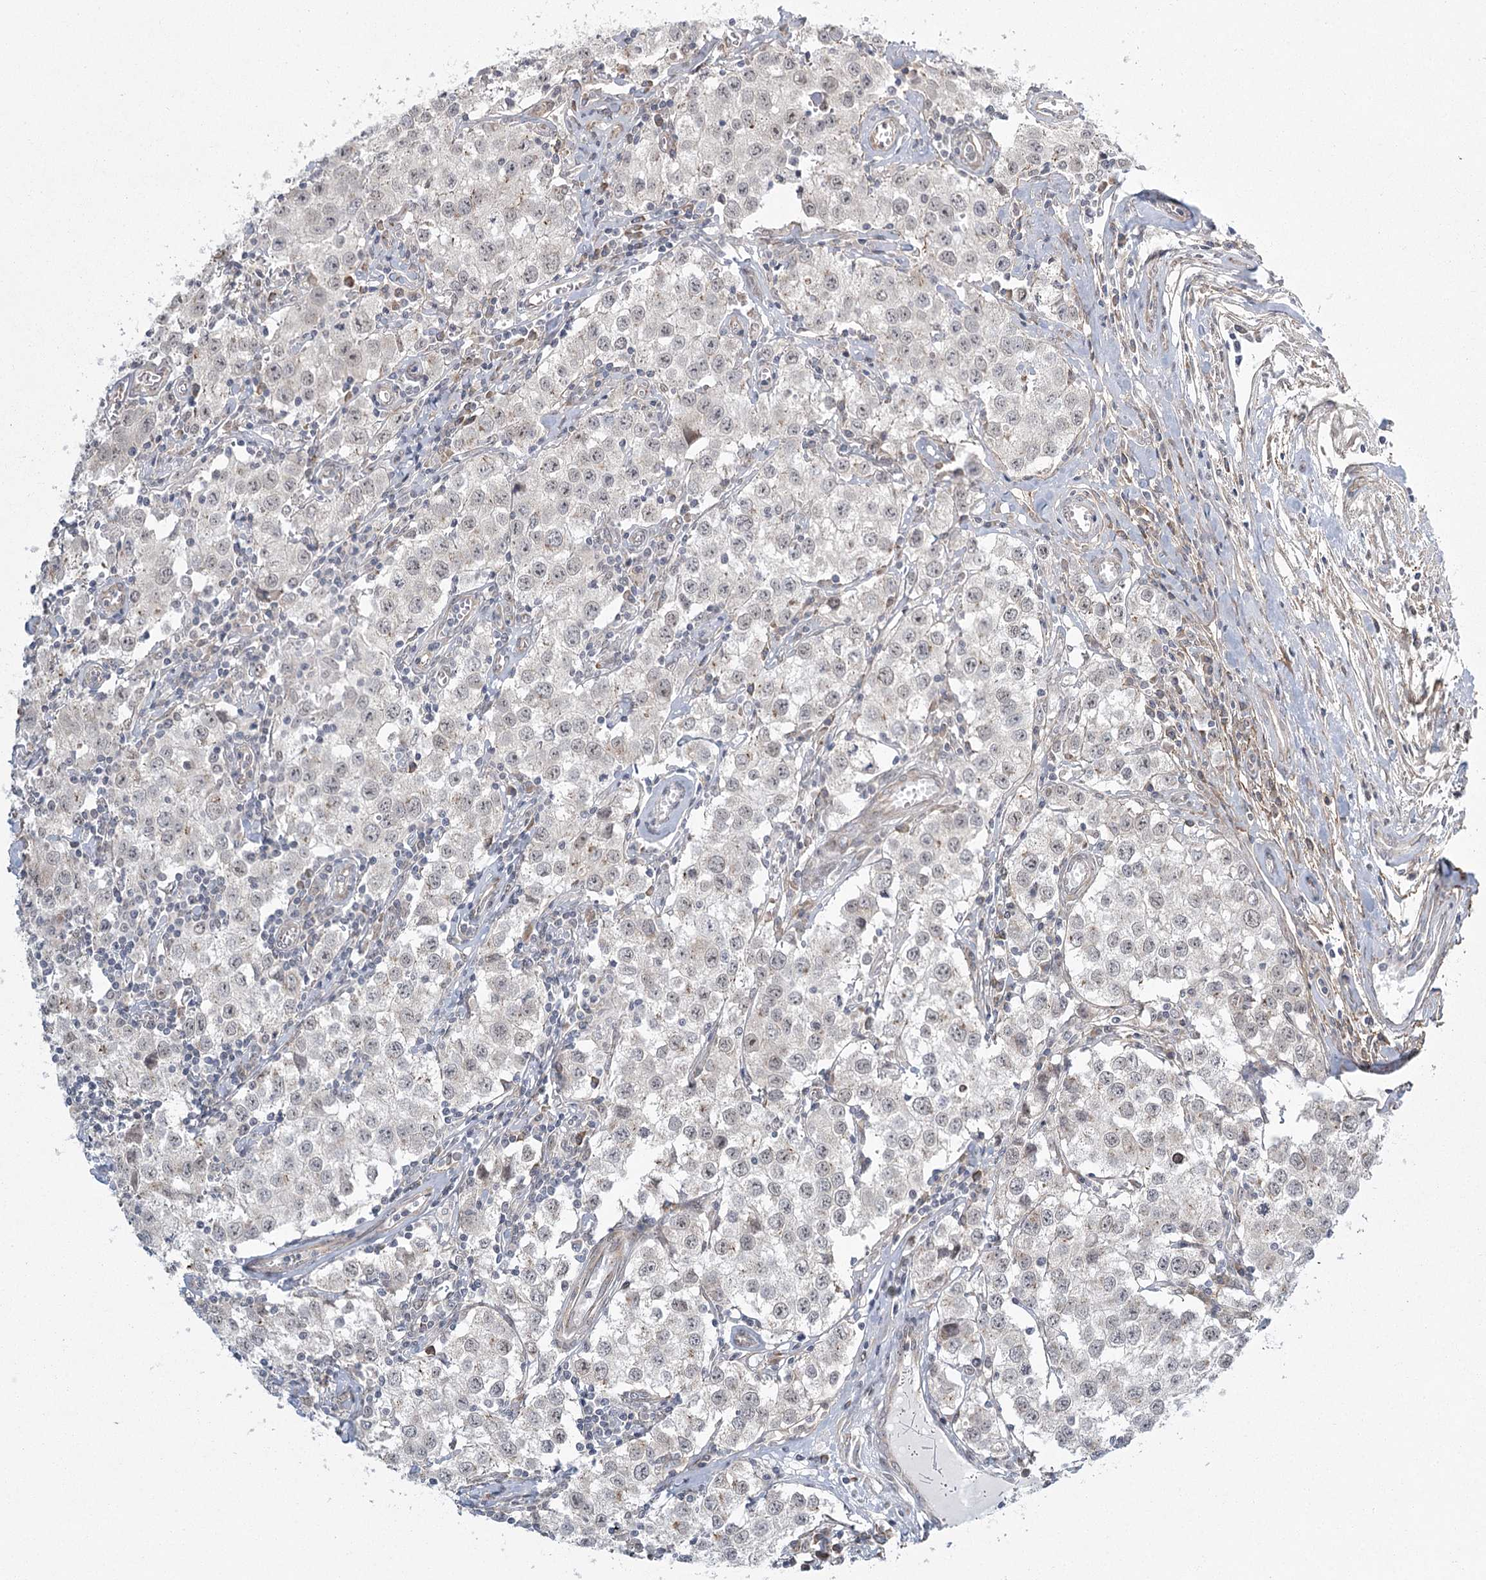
{"staining": {"intensity": "negative", "quantity": "none", "location": "none"}, "tissue": "testis cancer", "cell_type": "Tumor cells", "image_type": "cancer", "snomed": [{"axis": "morphology", "description": "Seminoma, NOS"}, {"axis": "morphology", "description": "Carcinoma, Embryonal, NOS"}, {"axis": "topography", "description": "Testis"}], "caption": "Protein analysis of embryonal carcinoma (testis) reveals no significant staining in tumor cells.", "gene": "MED28", "patient": {"sex": "male", "age": 43}}